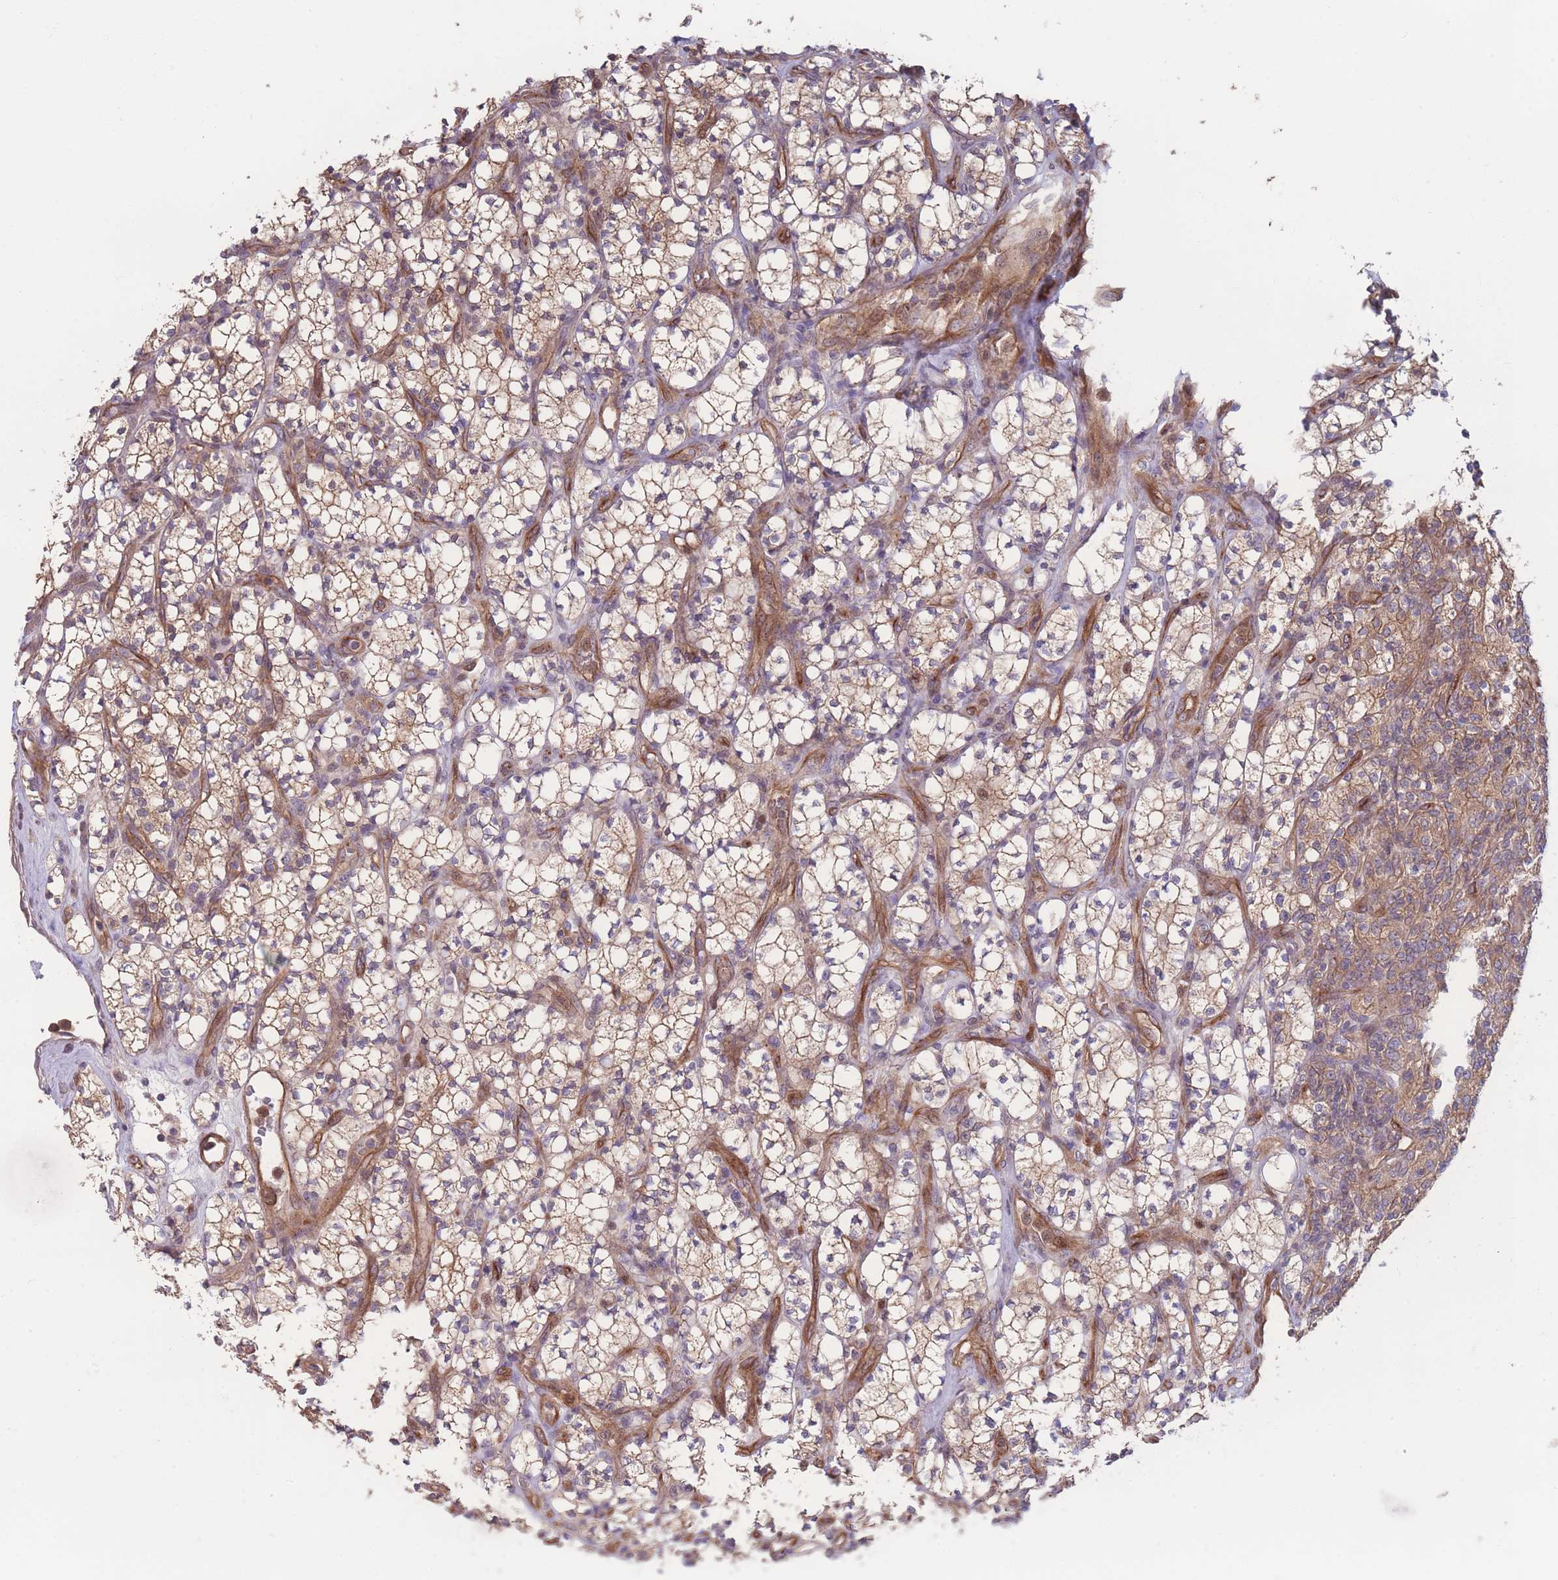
{"staining": {"intensity": "weak", "quantity": ">75%", "location": "cytoplasmic/membranous"}, "tissue": "renal cancer", "cell_type": "Tumor cells", "image_type": "cancer", "snomed": [{"axis": "morphology", "description": "Adenocarcinoma, NOS"}, {"axis": "topography", "description": "Kidney"}], "caption": "Immunohistochemistry (IHC) photomicrograph of neoplastic tissue: human renal cancer stained using IHC demonstrates low levels of weak protein expression localized specifically in the cytoplasmic/membranous of tumor cells, appearing as a cytoplasmic/membranous brown color.", "gene": "STEAP3", "patient": {"sex": "male", "age": 77}}